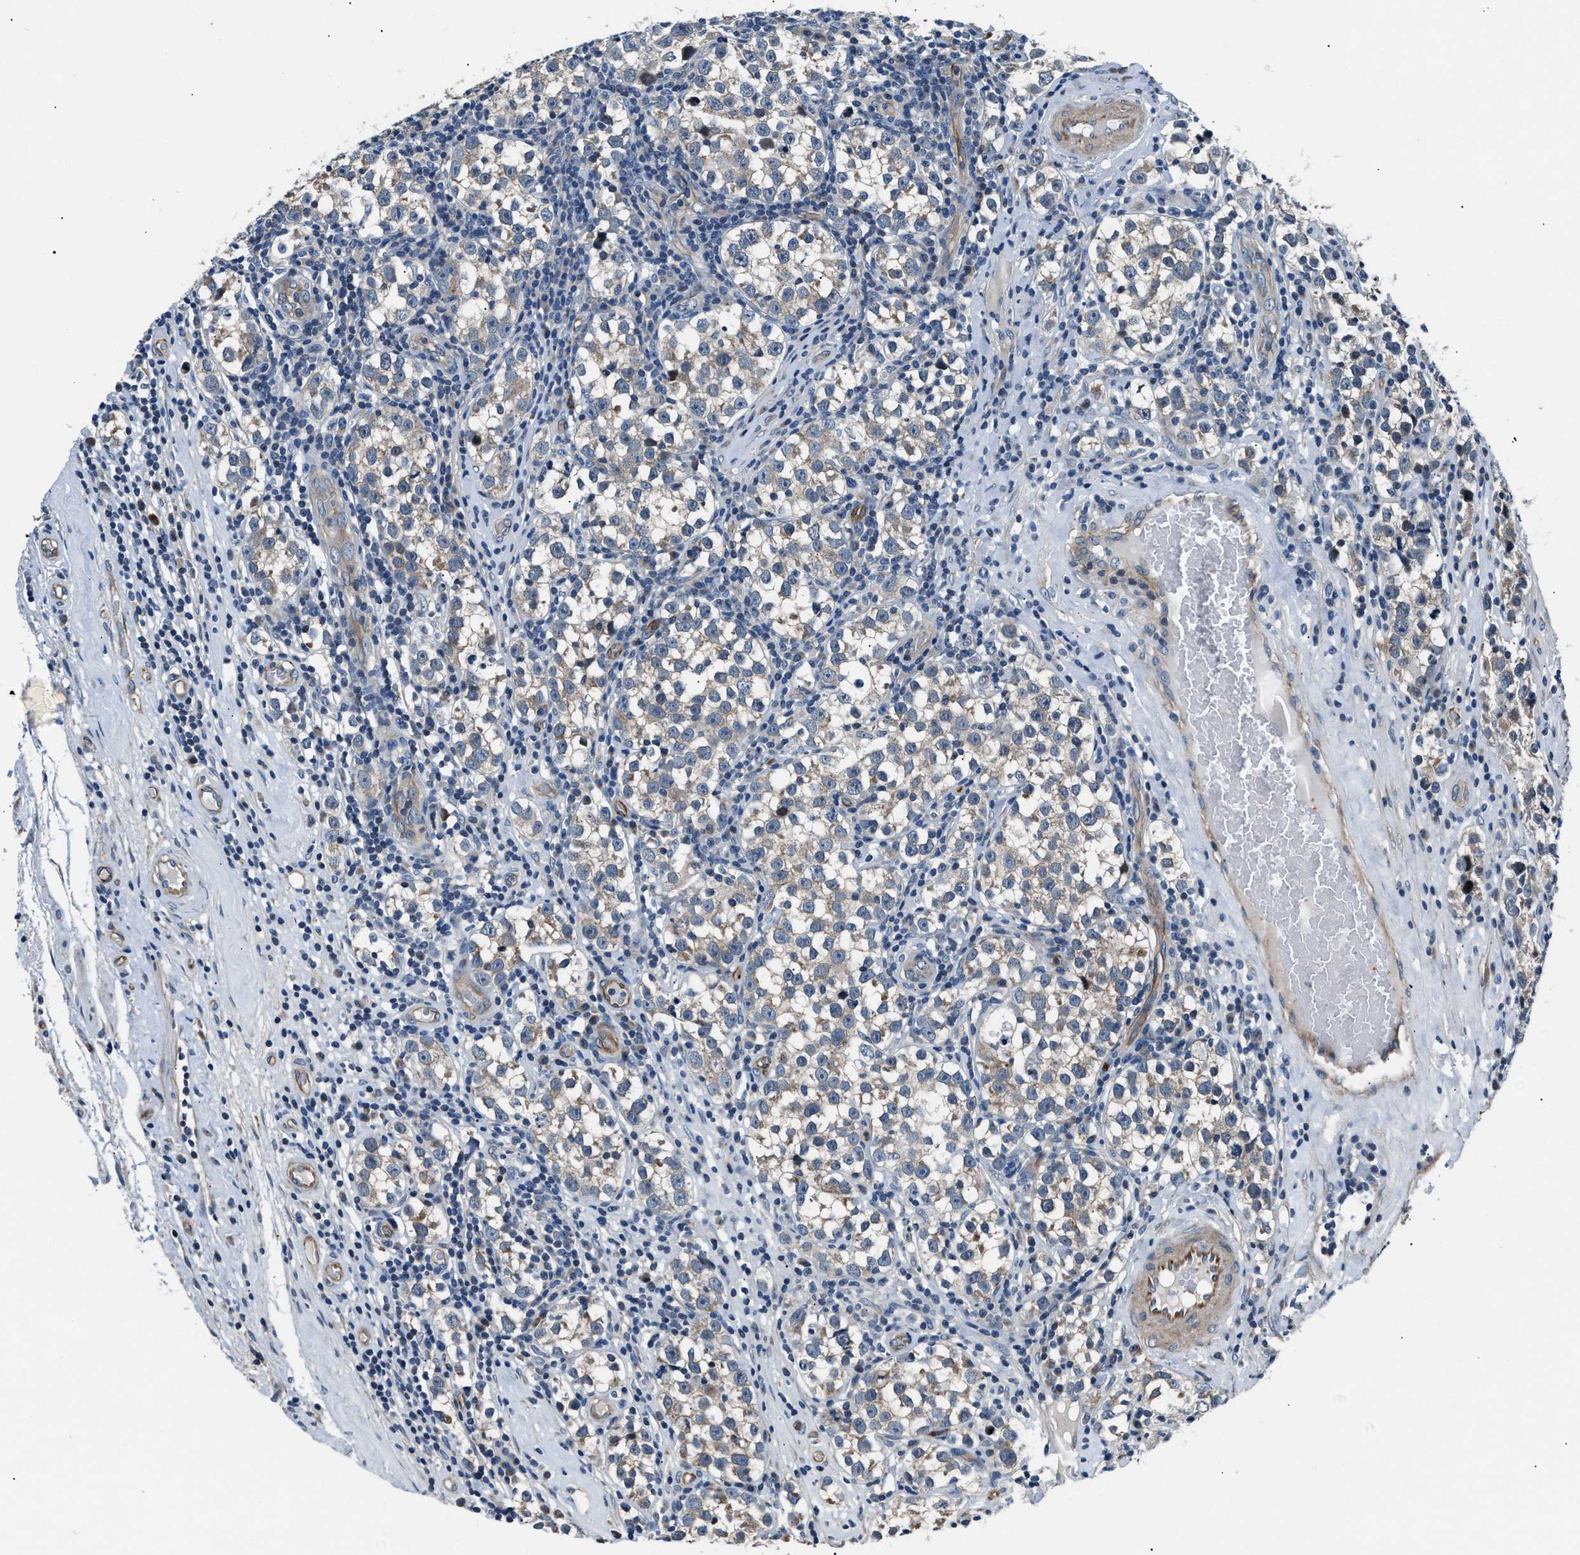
{"staining": {"intensity": "weak", "quantity": "<25%", "location": "cytoplasmic/membranous"}, "tissue": "testis cancer", "cell_type": "Tumor cells", "image_type": "cancer", "snomed": [{"axis": "morphology", "description": "Normal tissue, NOS"}, {"axis": "morphology", "description": "Seminoma, NOS"}, {"axis": "topography", "description": "Testis"}], "caption": "An image of testis cancer (seminoma) stained for a protein exhibits no brown staining in tumor cells.", "gene": "MPDZ", "patient": {"sex": "male", "age": 43}}